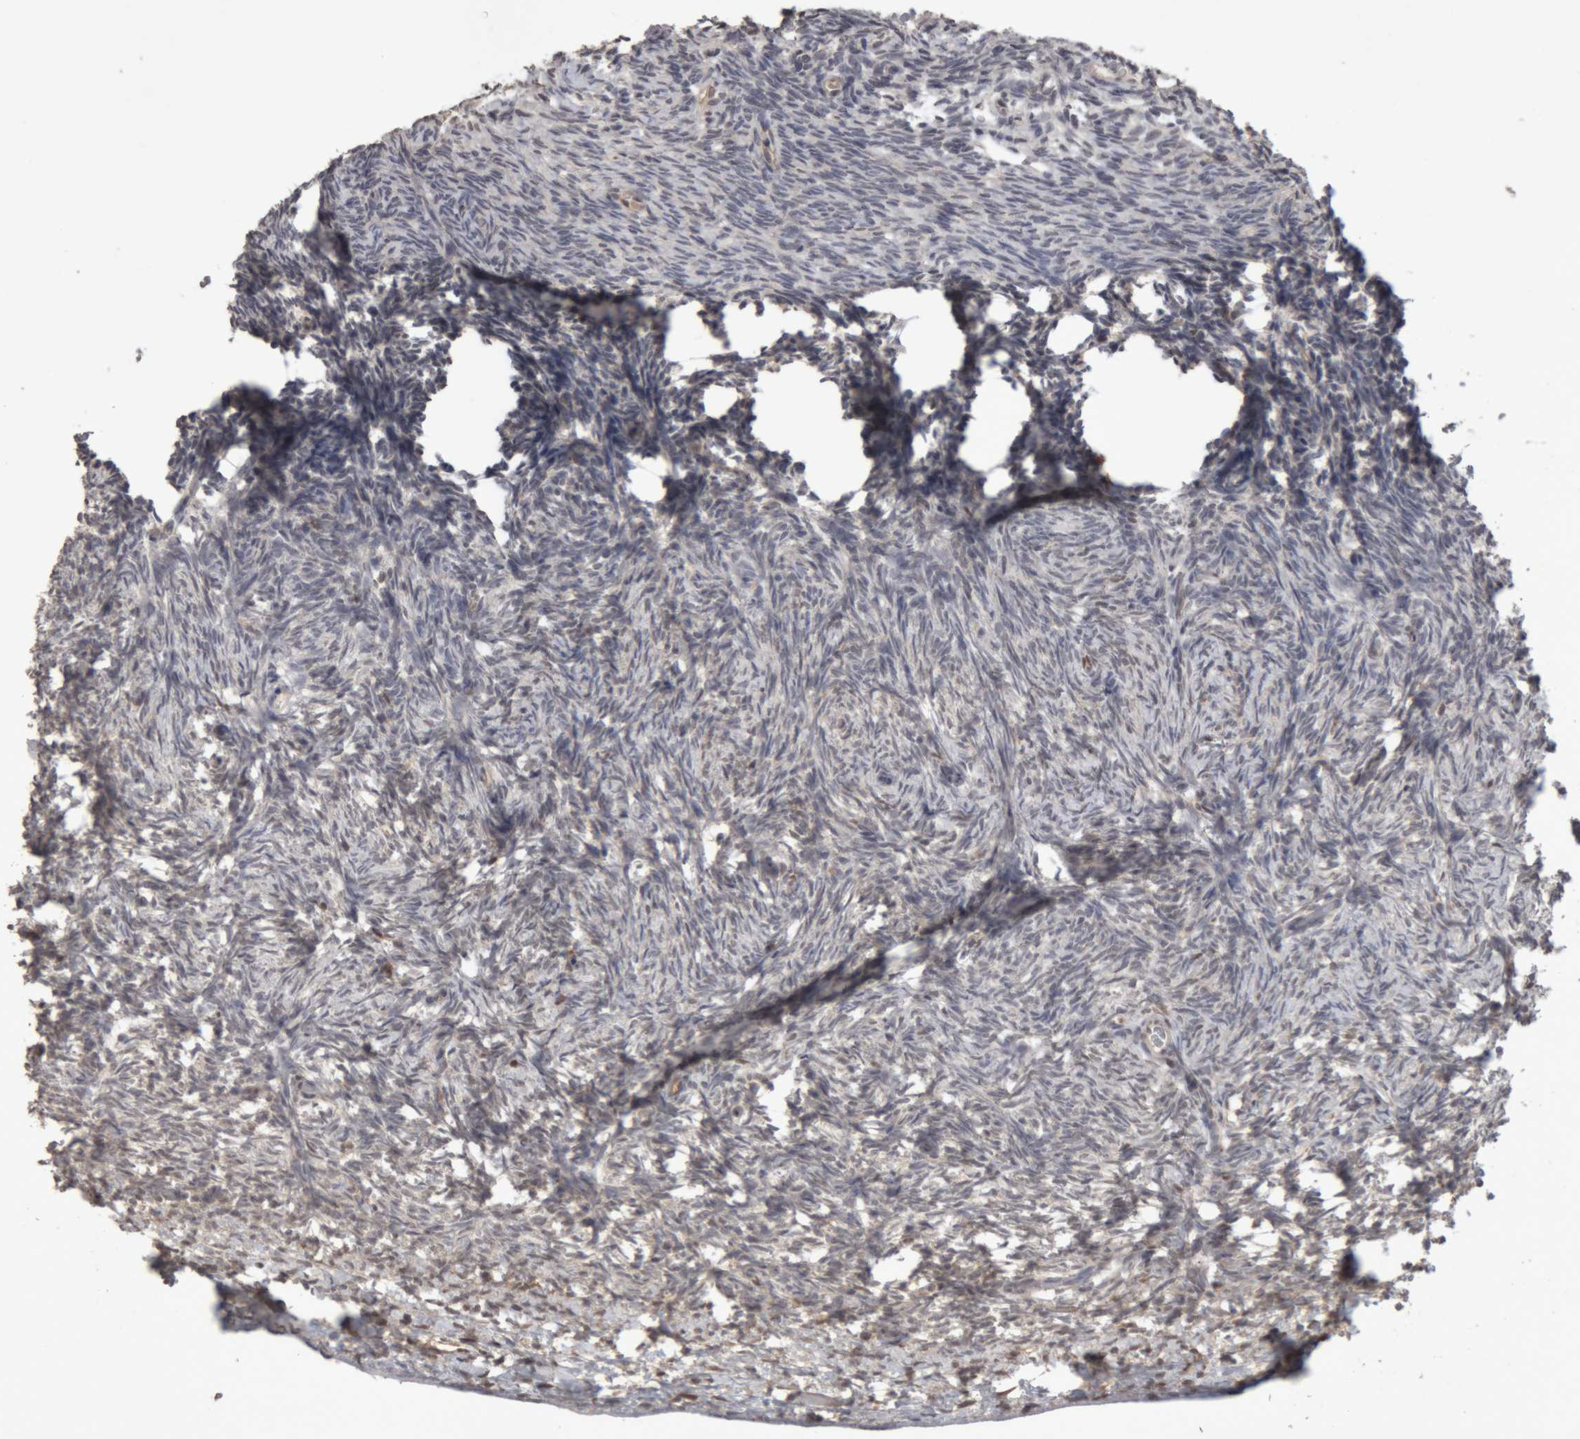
{"staining": {"intensity": "moderate", "quantity": ">75%", "location": "cytoplasmic/membranous"}, "tissue": "ovary", "cell_type": "Follicle cells", "image_type": "normal", "snomed": [{"axis": "morphology", "description": "Normal tissue, NOS"}, {"axis": "topography", "description": "Ovary"}], "caption": "A photomicrograph of human ovary stained for a protein displays moderate cytoplasmic/membranous brown staining in follicle cells. The protein is stained brown, and the nuclei are stained in blue (DAB (3,3'-diaminobenzidine) IHC with brightfield microscopy, high magnification).", "gene": "NFATC2", "patient": {"sex": "female", "age": 34}}